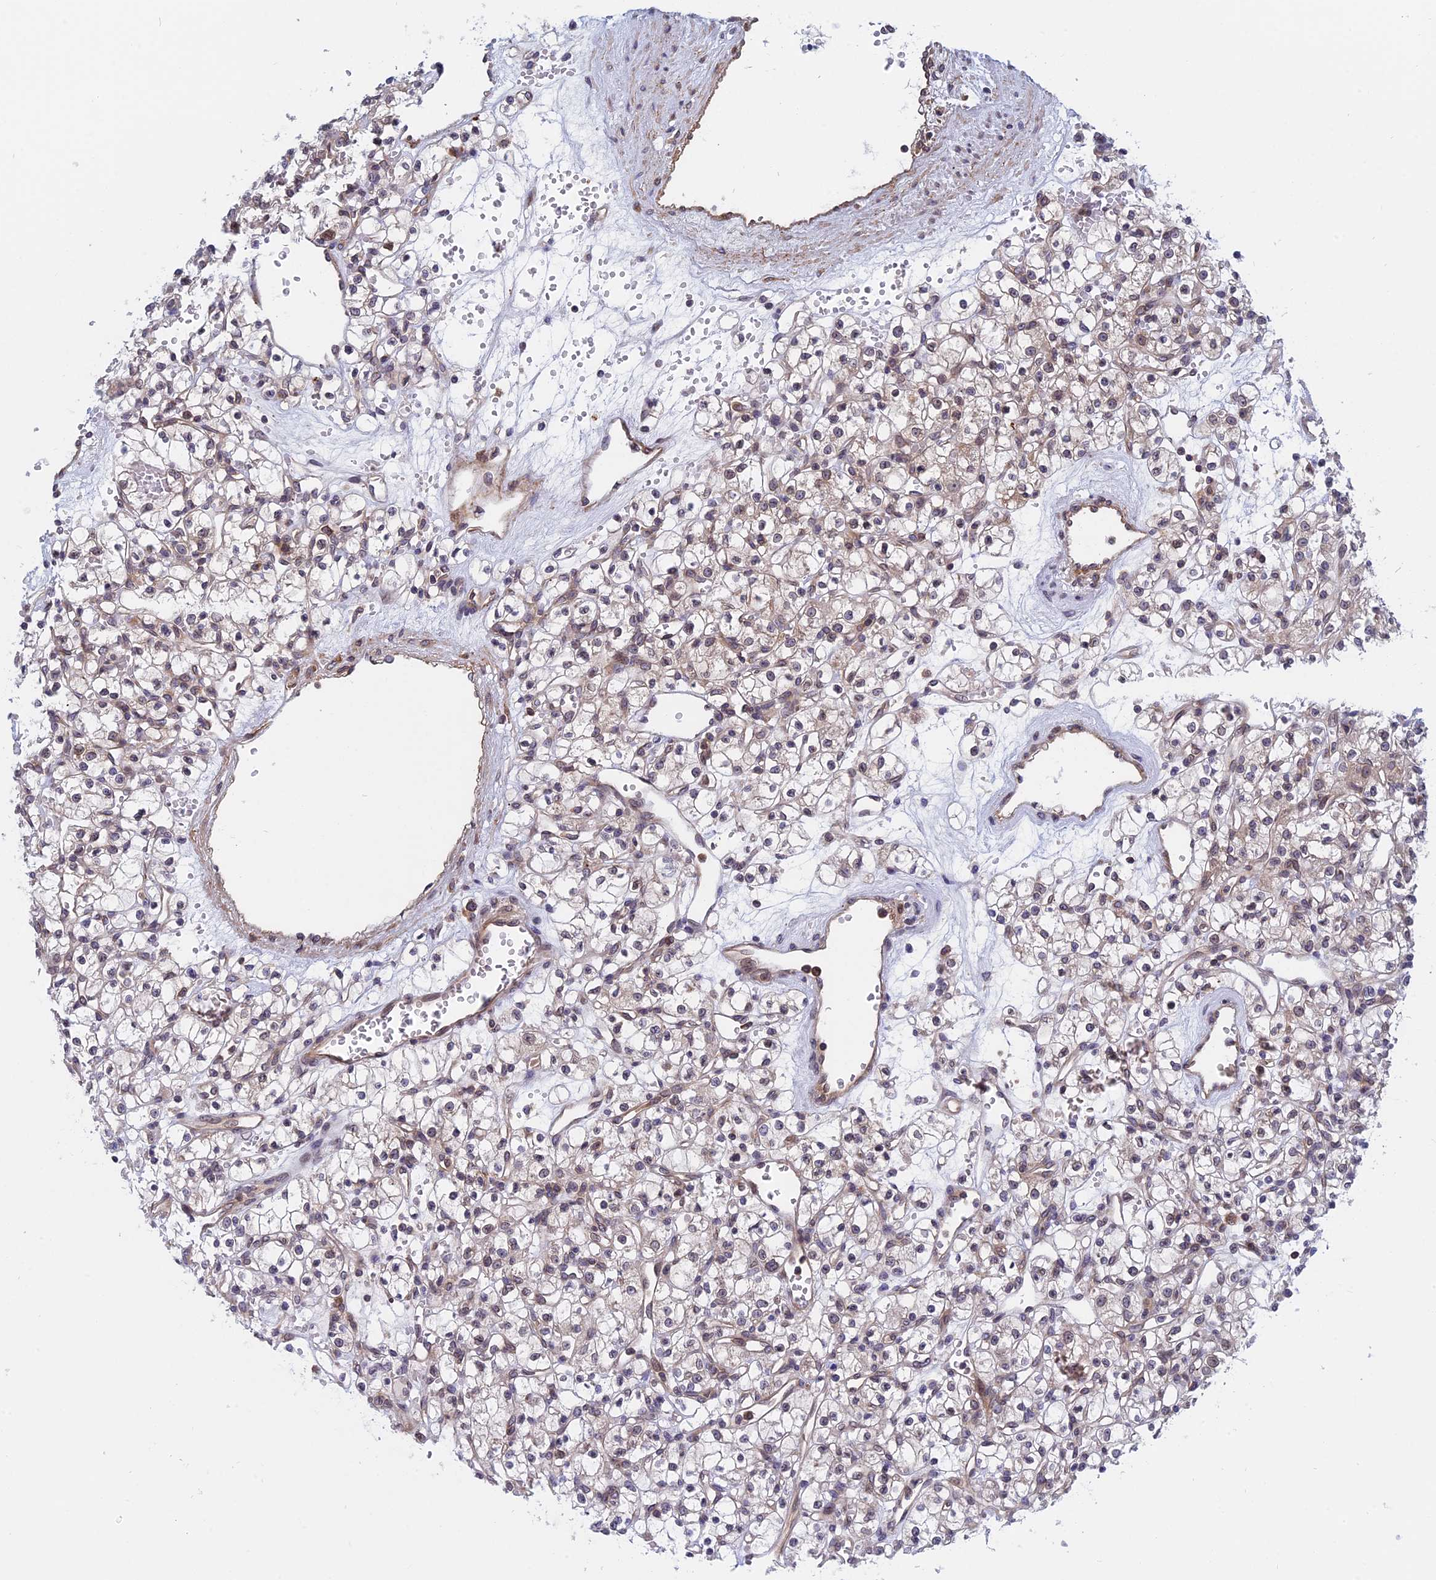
{"staining": {"intensity": "weak", "quantity": "25%-75%", "location": "nuclear"}, "tissue": "renal cancer", "cell_type": "Tumor cells", "image_type": "cancer", "snomed": [{"axis": "morphology", "description": "Adenocarcinoma, NOS"}, {"axis": "topography", "description": "Kidney"}], "caption": "A photomicrograph showing weak nuclear staining in approximately 25%-75% of tumor cells in adenocarcinoma (renal), as visualized by brown immunohistochemical staining.", "gene": "NAA10", "patient": {"sex": "female", "age": 59}}